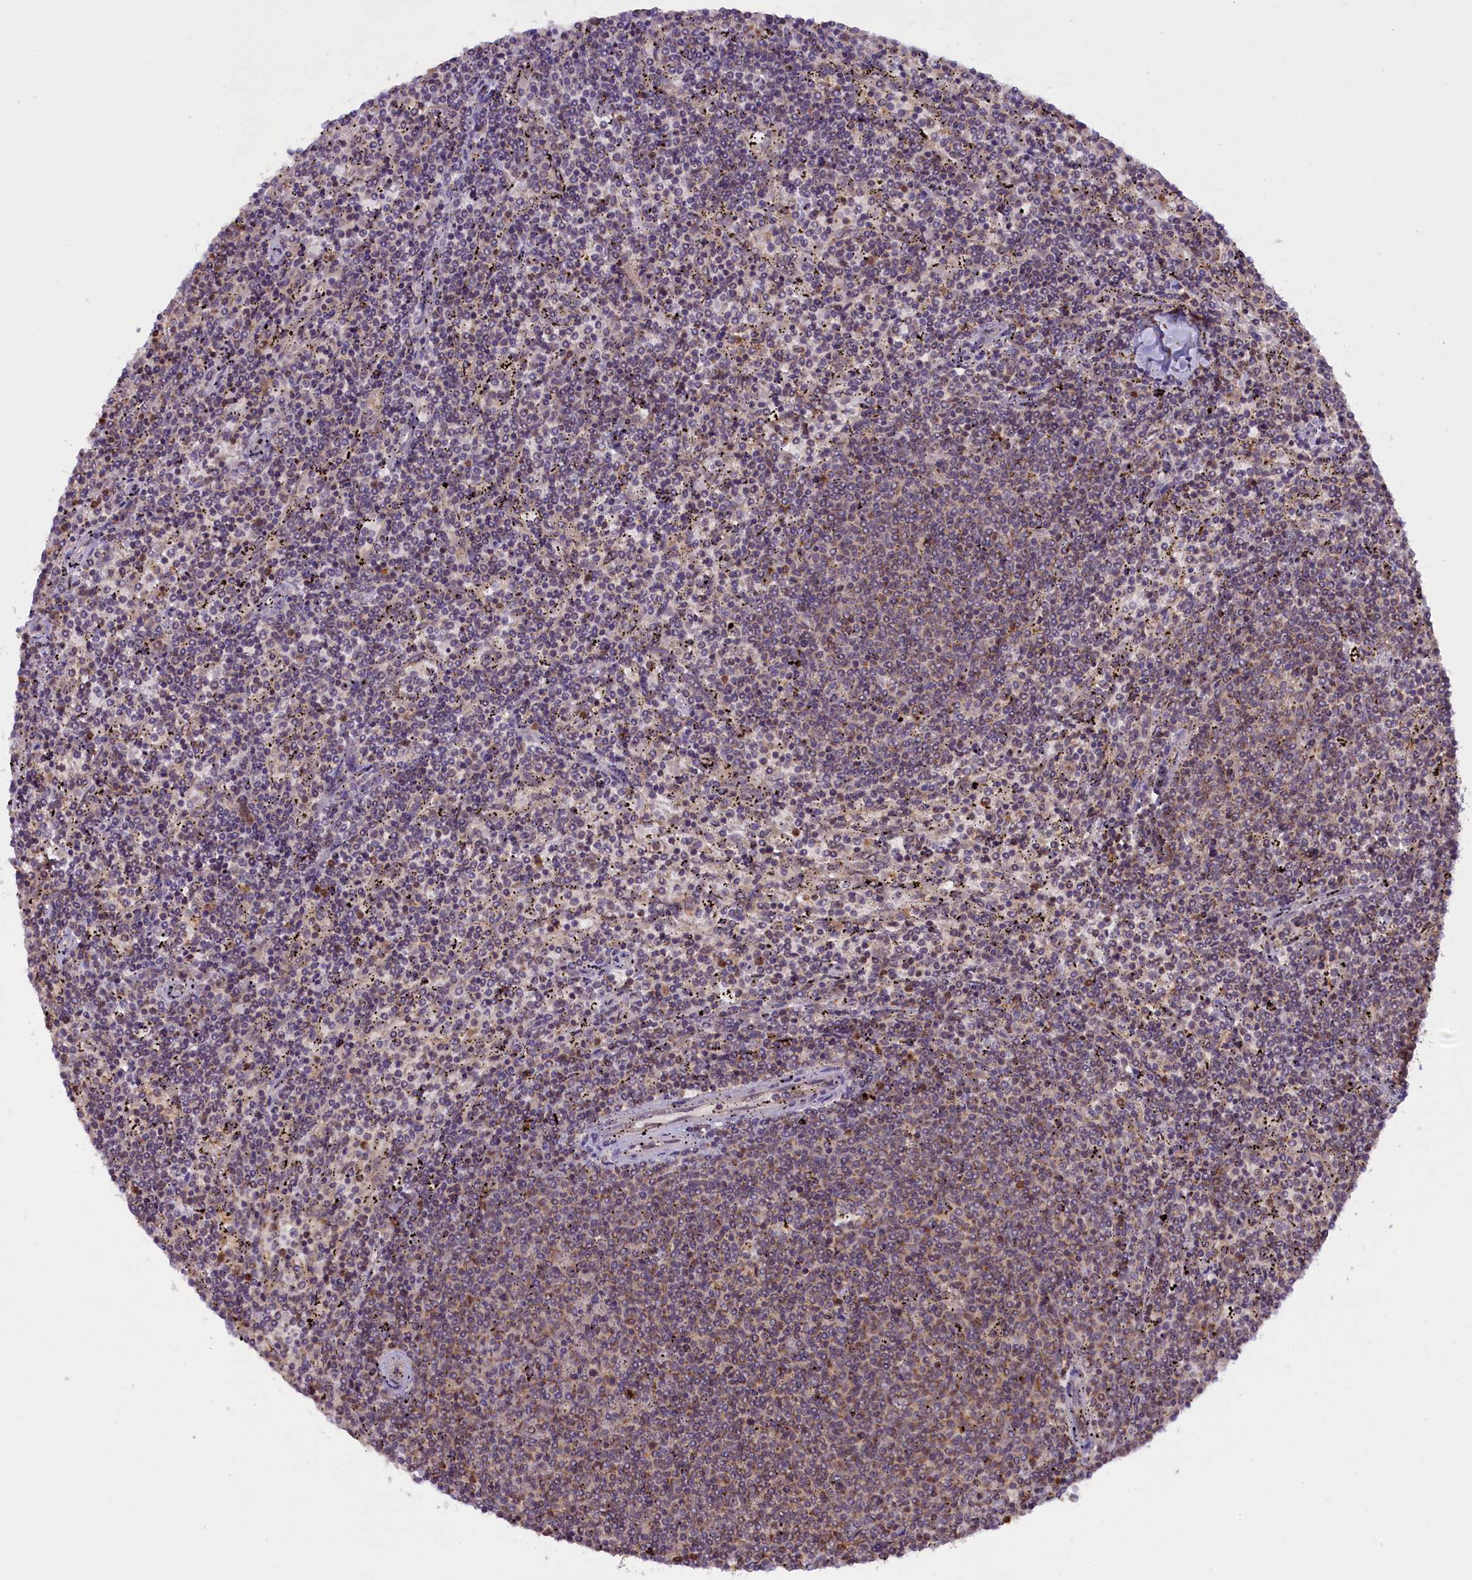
{"staining": {"intensity": "weak", "quantity": "<25%", "location": "cytoplasmic/membranous"}, "tissue": "lymphoma", "cell_type": "Tumor cells", "image_type": "cancer", "snomed": [{"axis": "morphology", "description": "Malignant lymphoma, non-Hodgkin's type, Low grade"}, {"axis": "topography", "description": "Spleen"}], "caption": "High magnification brightfield microscopy of lymphoma stained with DAB (3,3'-diaminobenzidine) (brown) and counterstained with hematoxylin (blue): tumor cells show no significant expression.", "gene": "CARD8", "patient": {"sex": "female", "age": 50}}